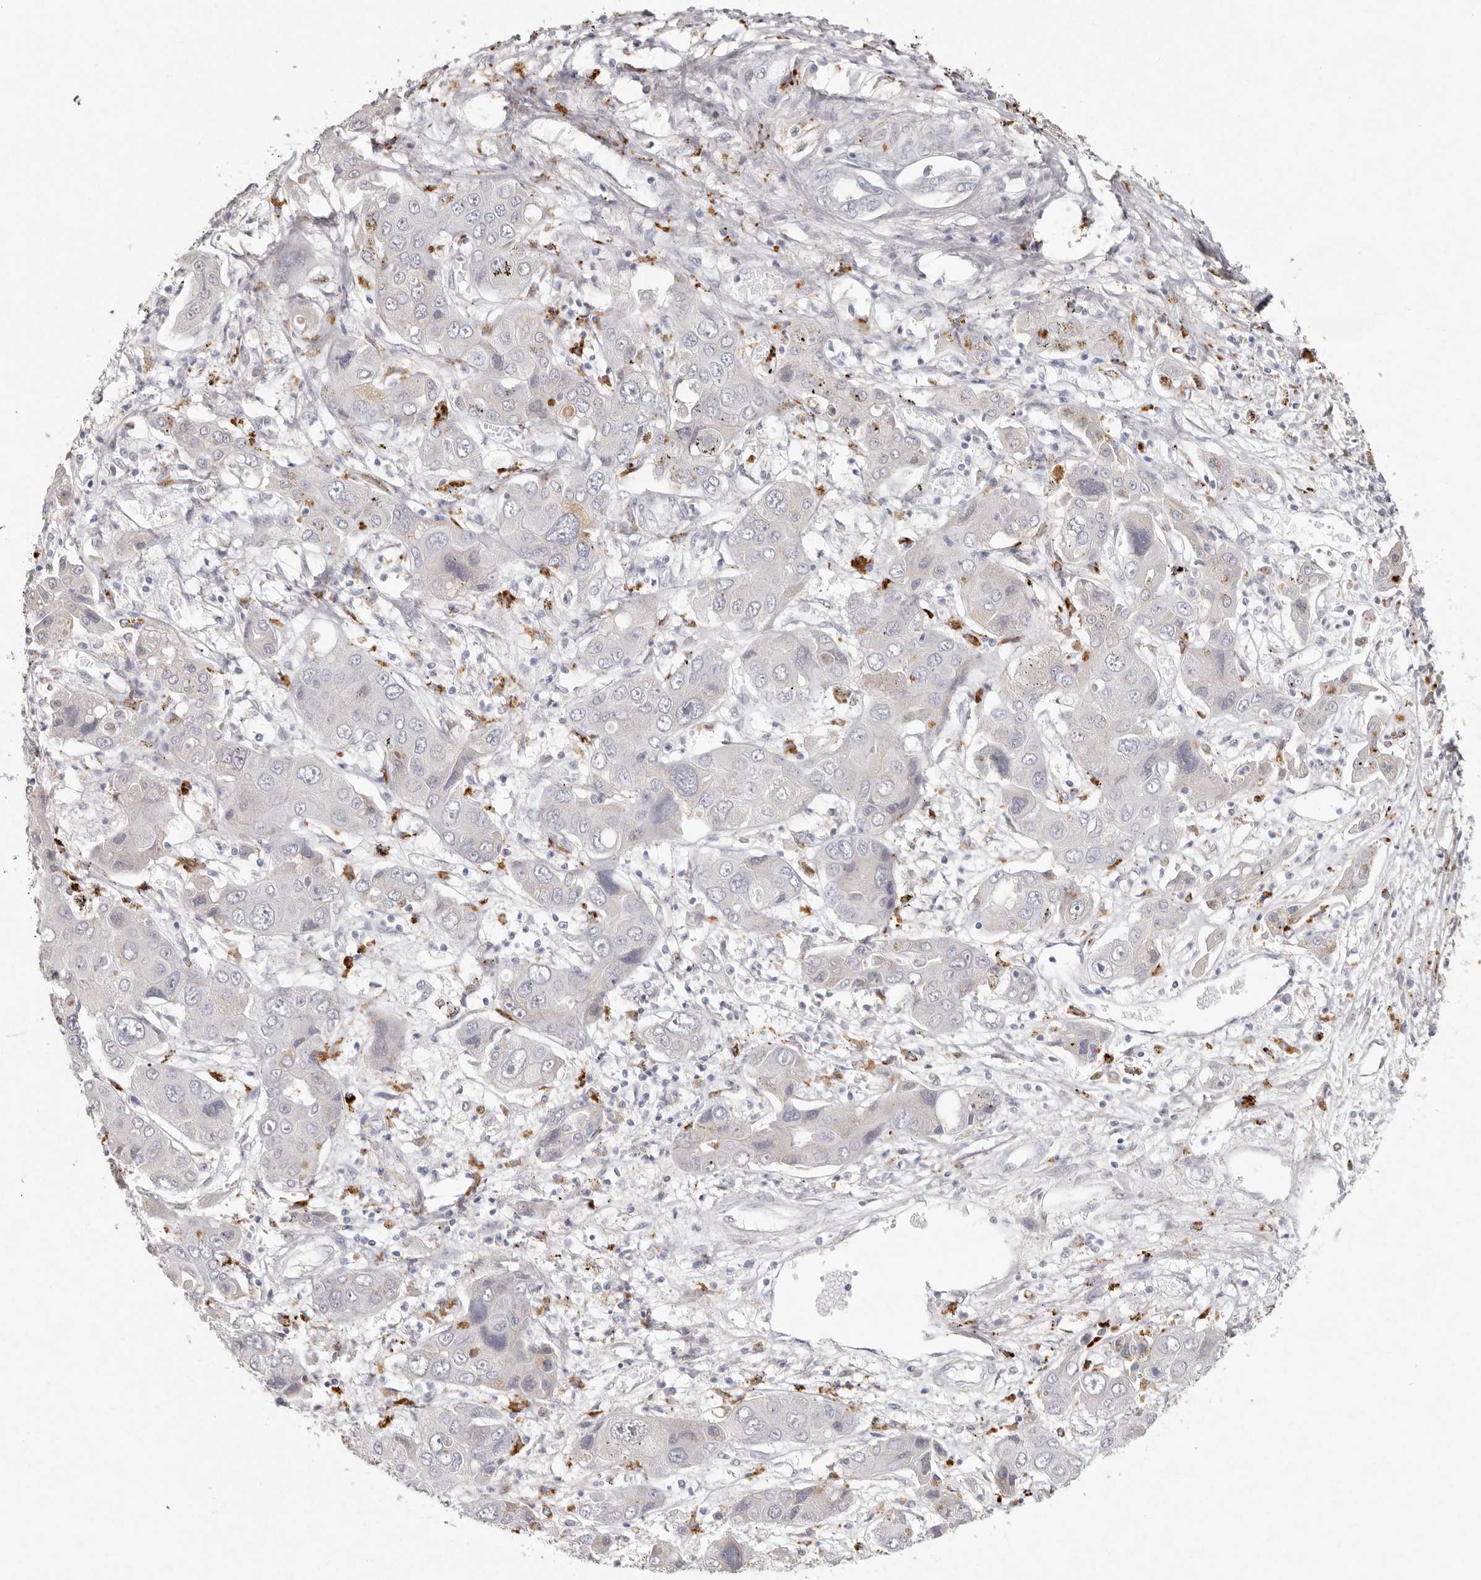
{"staining": {"intensity": "negative", "quantity": "none", "location": "none"}, "tissue": "liver cancer", "cell_type": "Tumor cells", "image_type": "cancer", "snomed": [{"axis": "morphology", "description": "Cholangiocarcinoma"}, {"axis": "topography", "description": "Liver"}], "caption": "Tumor cells are negative for brown protein staining in liver cancer.", "gene": "FAM185A", "patient": {"sex": "male", "age": 67}}